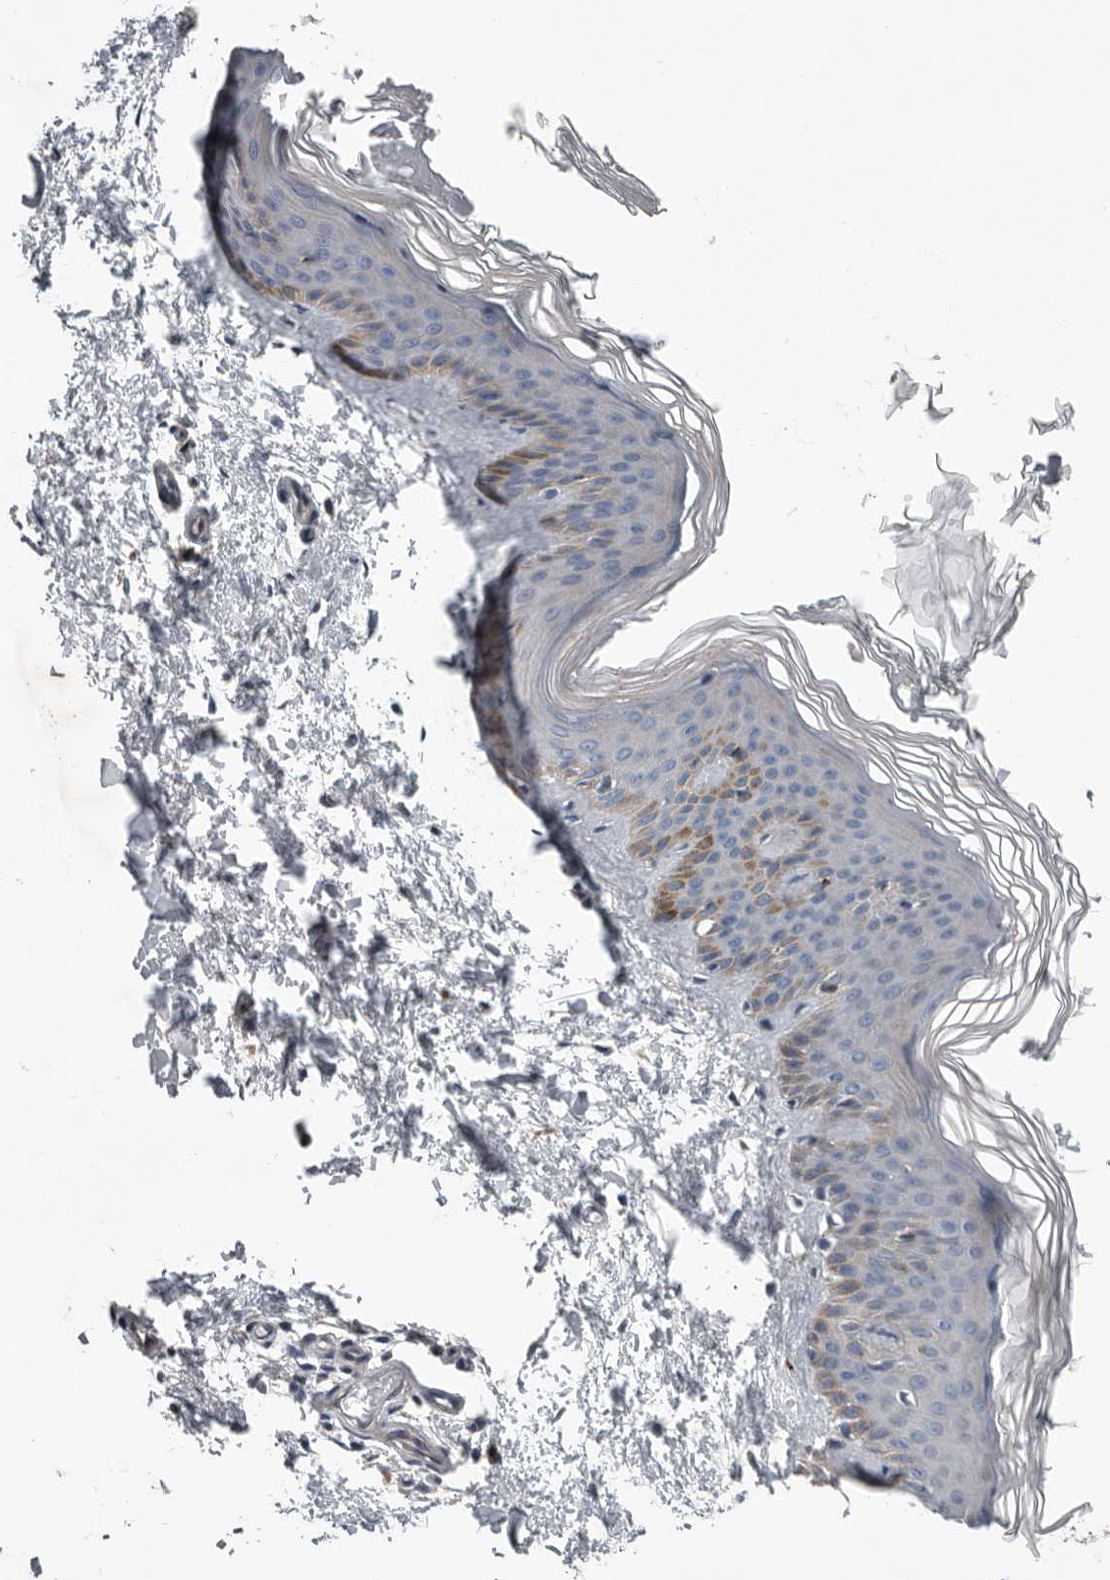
{"staining": {"intensity": "negative", "quantity": "none", "location": "none"}, "tissue": "skin", "cell_type": "Fibroblasts", "image_type": "normal", "snomed": [{"axis": "morphology", "description": "Normal tissue, NOS"}, {"axis": "topography", "description": "Skin"}], "caption": "Immunohistochemistry of normal human skin reveals no expression in fibroblasts.", "gene": "DPY19L4", "patient": {"sex": "female", "age": 27}}